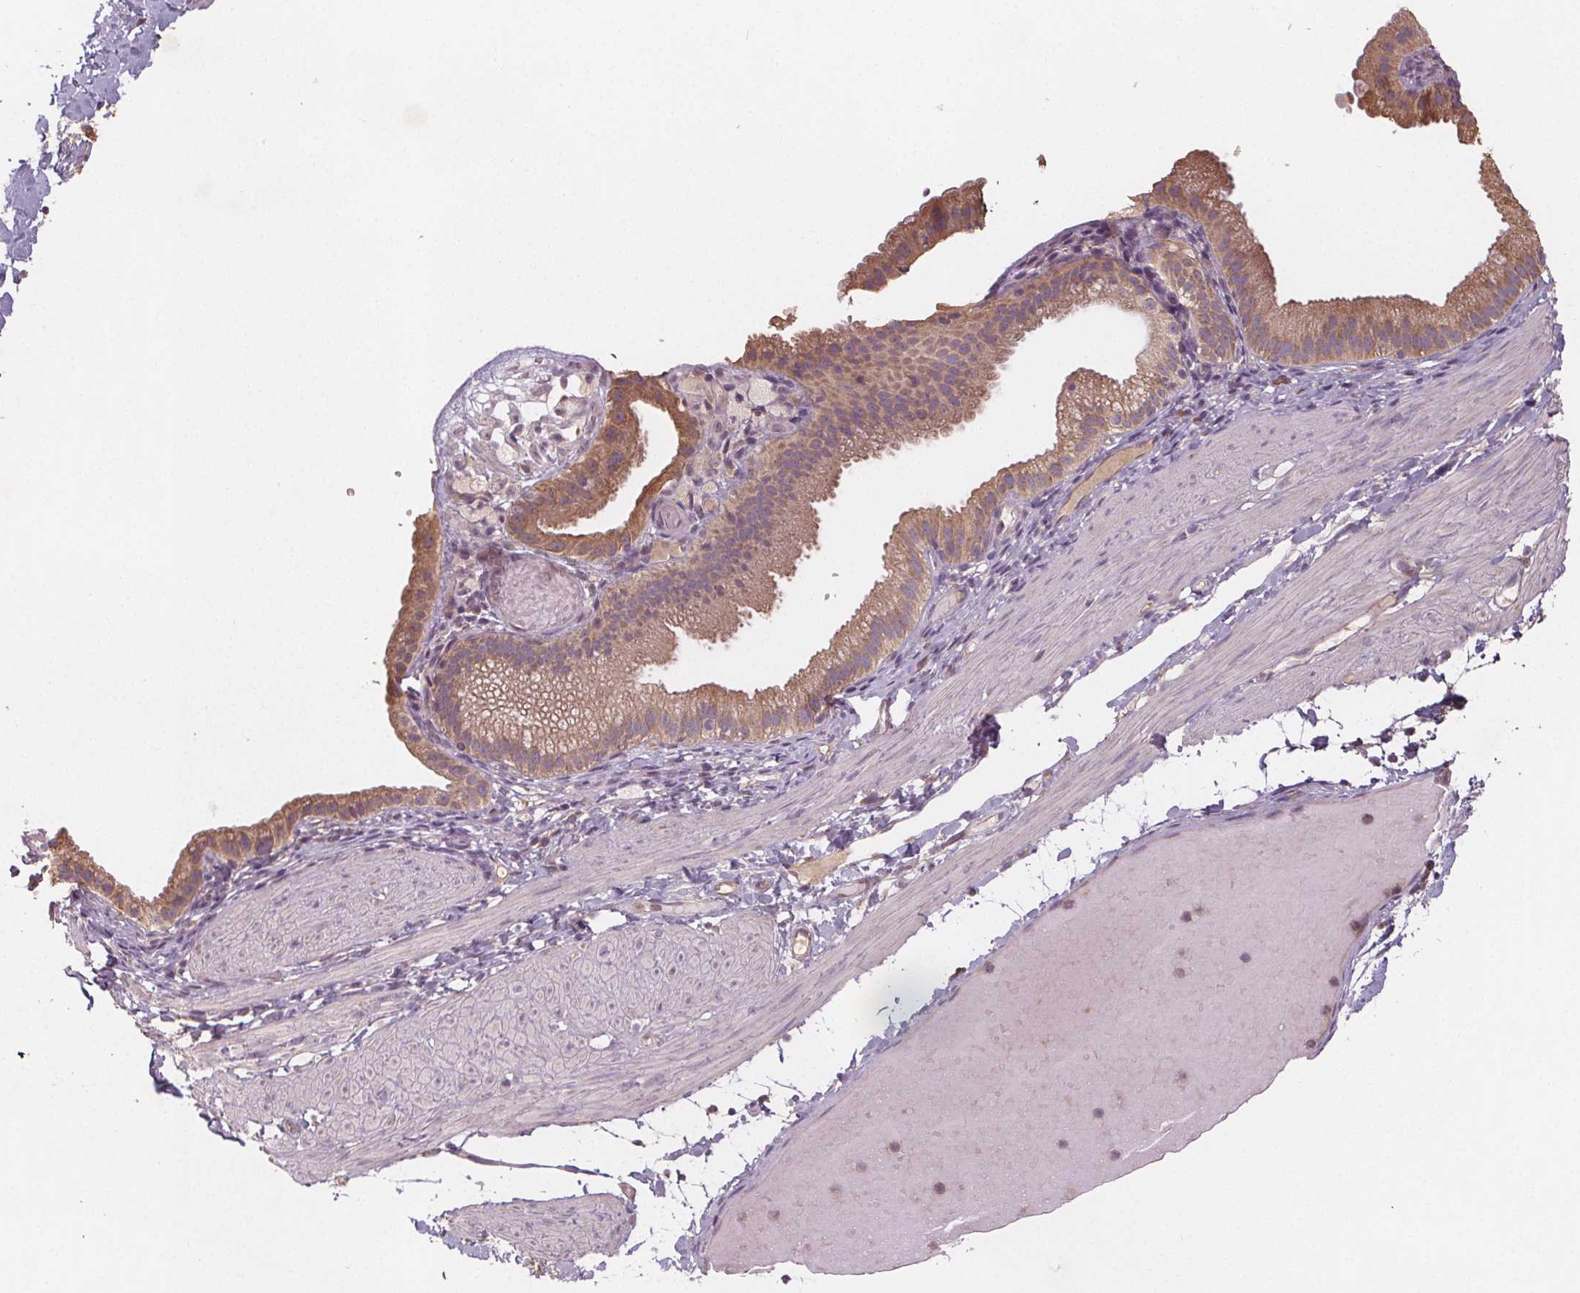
{"staining": {"intensity": "negative", "quantity": "none", "location": "none"}, "tissue": "adipose tissue", "cell_type": "Adipocytes", "image_type": "normal", "snomed": [{"axis": "morphology", "description": "Normal tissue, NOS"}, {"axis": "topography", "description": "Gallbladder"}, {"axis": "topography", "description": "Peripheral nerve tissue"}], "caption": "Protein analysis of unremarkable adipose tissue displays no significant staining in adipocytes.", "gene": "TMEM80", "patient": {"sex": "female", "age": 45}}